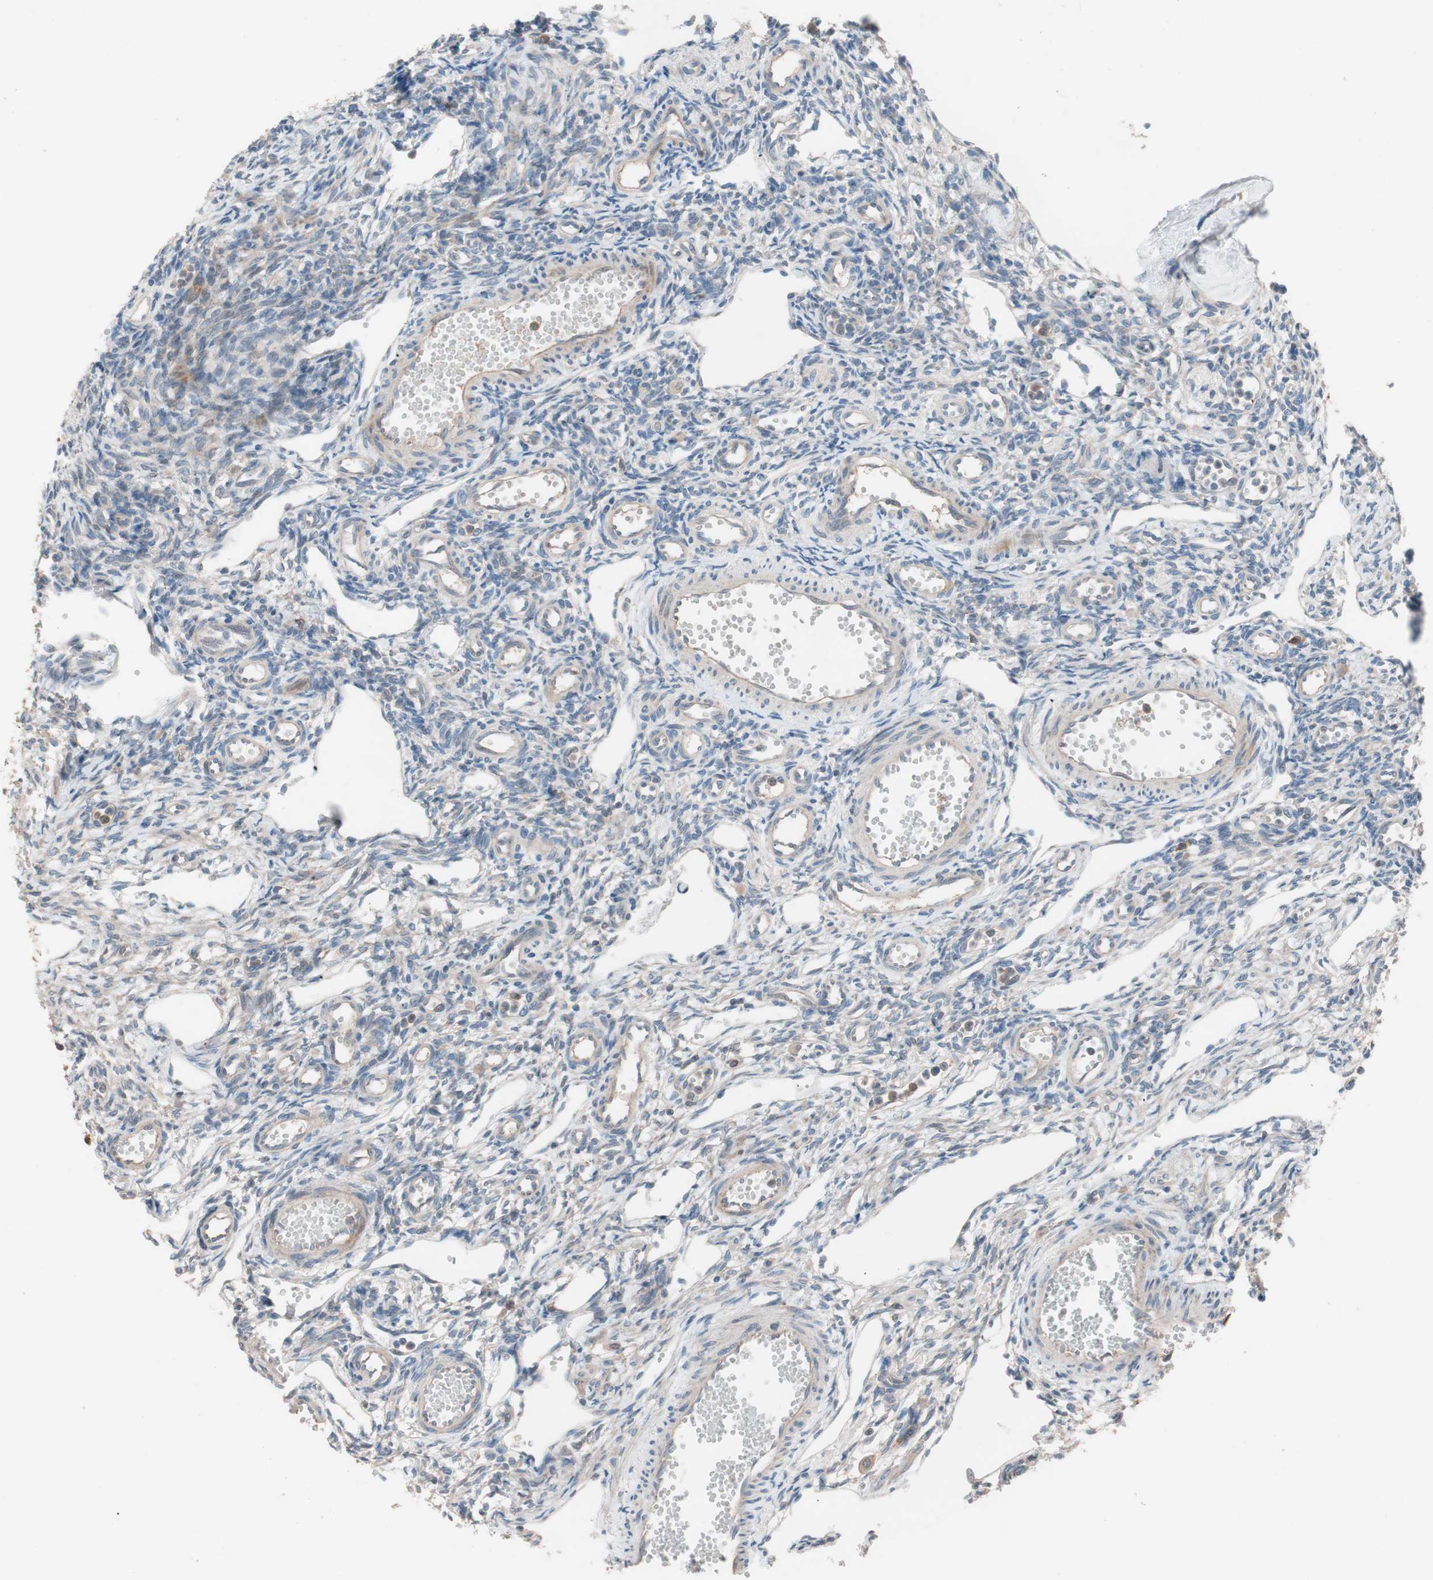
{"staining": {"intensity": "negative", "quantity": "none", "location": "none"}, "tissue": "ovary", "cell_type": "Ovarian stroma cells", "image_type": "normal", "snomed": [{"axis": "morphology", "description": "Normal tissue, NOS"}, {"axis": "topography", "description": "Ovary"}], "caption": "High power microscopy image of an immunohistochemistry micrograph of benign ovary, revealing no significant staining in ovarian stroma cells.", "gene": "FAAH", "patient": {"sex": "female", "age": 33}}